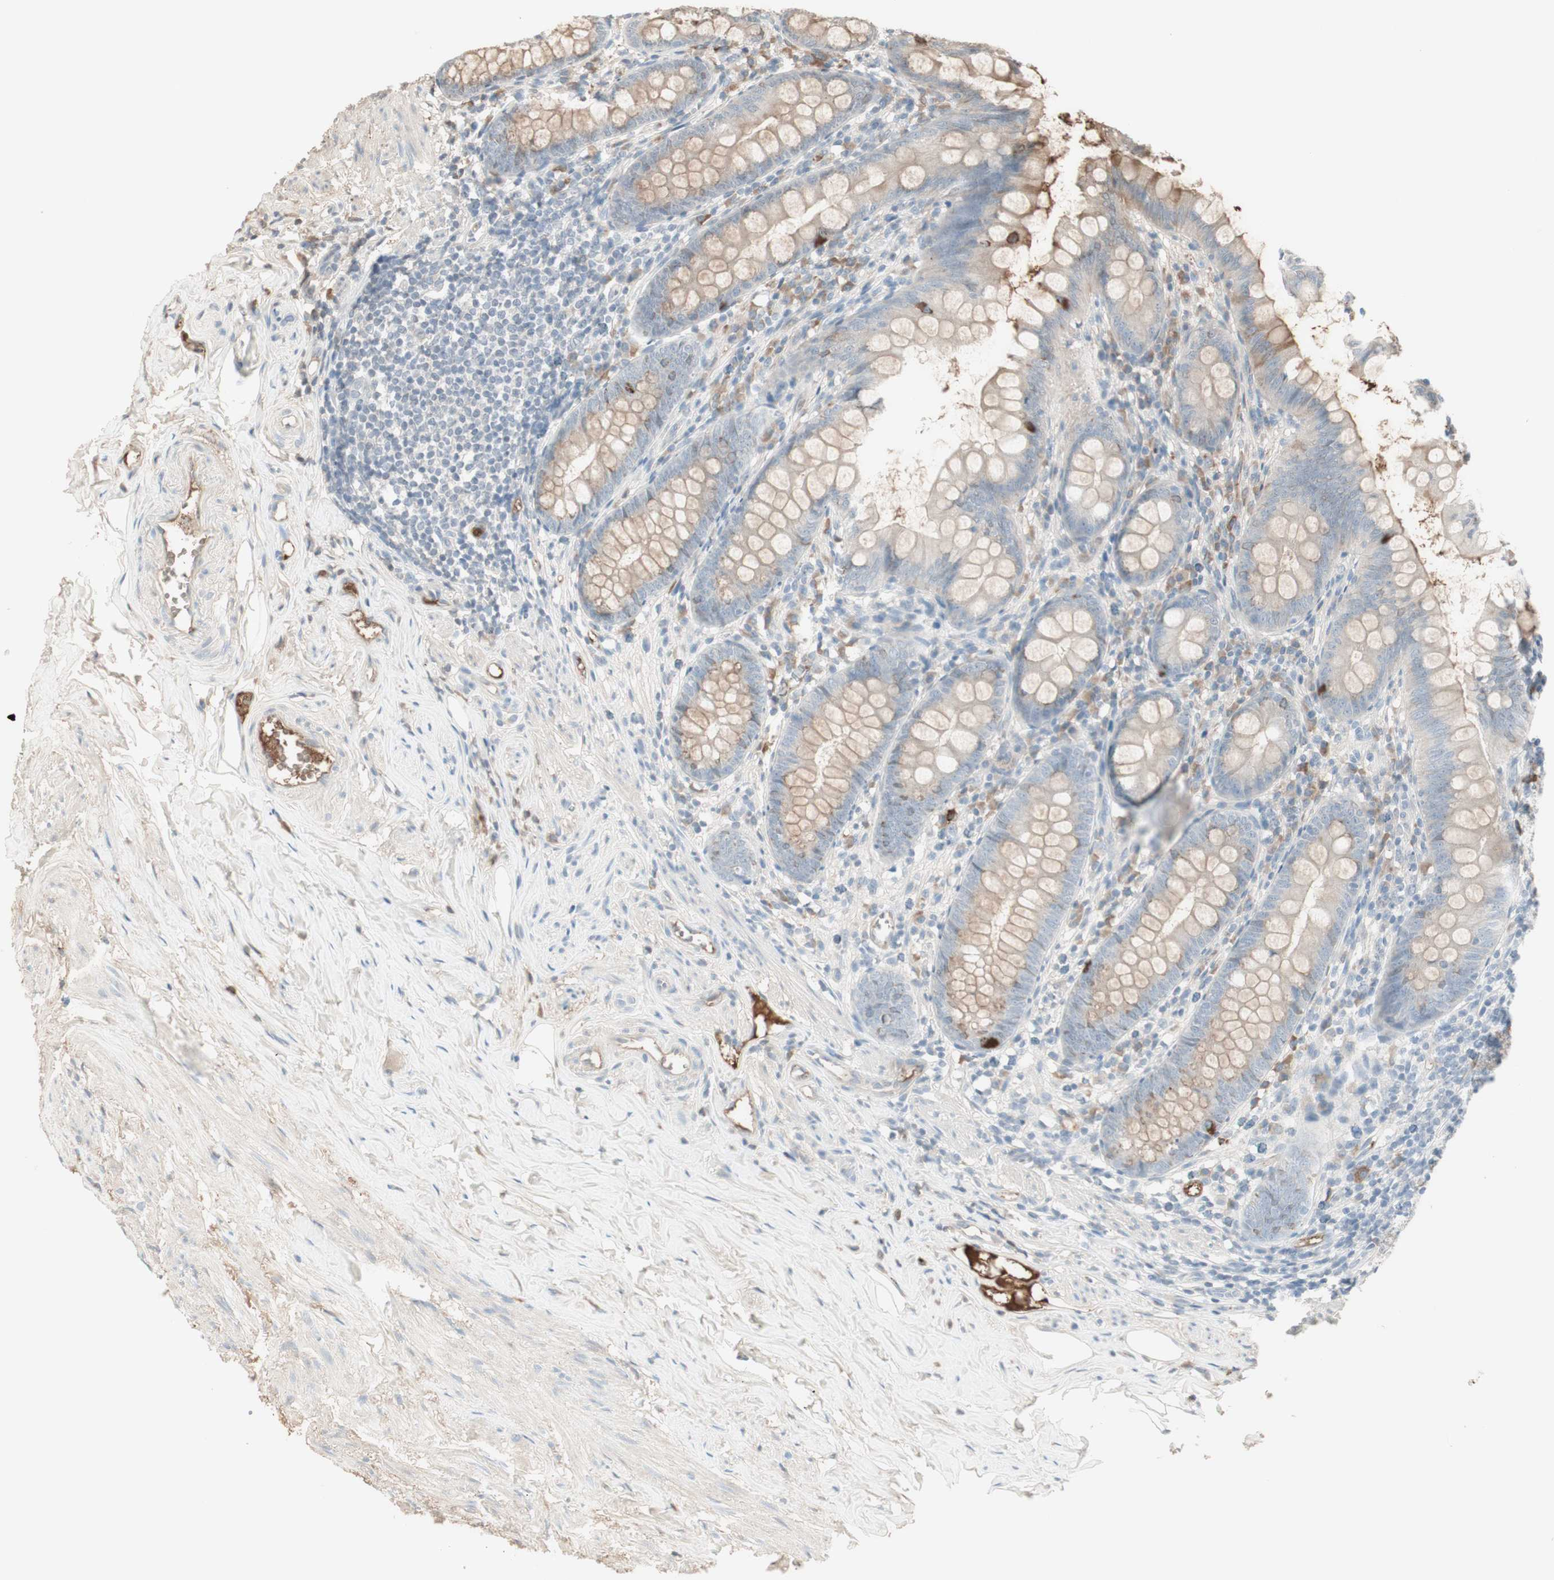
{"staining": {"intensity": "weak", "quantity": ">75%", "location": "cytoplasmic/membranous"}, "tissue": "appendix", "cell_type": "Glandular cells", "image_type": "normal", "snomed": [{"axis": "morphology", "description": "Normal tissue, NOS"}, {"axis": "topography", "description": "Appendix"}], "caption": "Glandular cells show weak cytoplasmic/membranous positivity in about >75% of cells in benign appendix. (Brightfield microscopy of DAB IHC at high magnification).", "gene": "IFNG", "patient": {"sex": "female", "age": 77}}